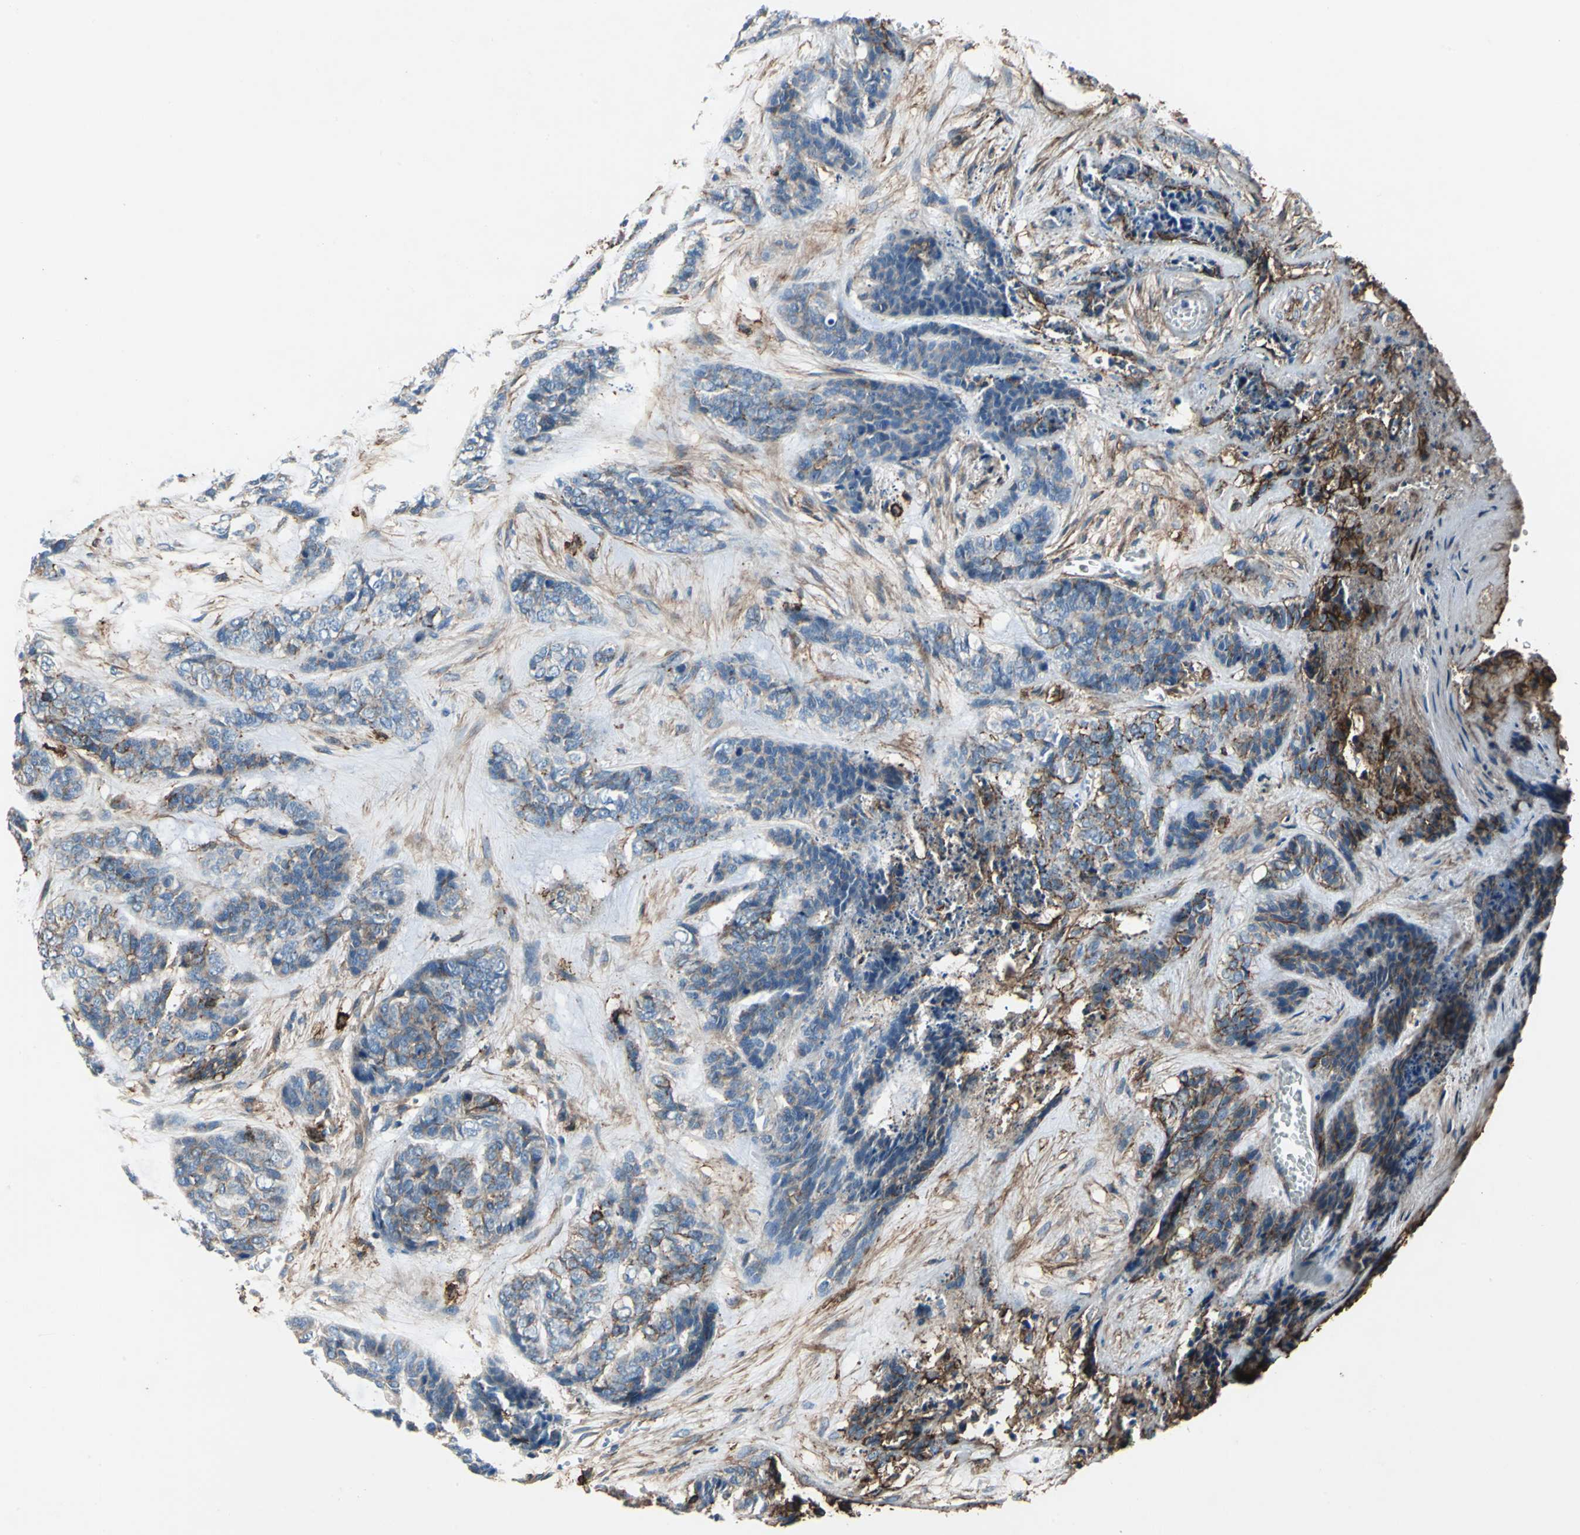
{"staining": {"intensity": "moderate", "quantity": "25%-75%", "location": "cytoplasmic/membranous"}, "tissue": "skin cancer", "cell_type": "Tumor cells", "image_type": "cancer", "snomed": [{"axis": "morphology", "description": "Basal cell carcinoma"}, {"axis": "topography", "description": "Skin"}], "caption": "Basal cell carcinoma (skin) was stained to show a protein in brown. There is medium levels of moderate cytoplasmic/membranous expression in about 25%-75% of tumor cells.", "gene": "CD44", "patient": {"sex": "female", "age": 64}}